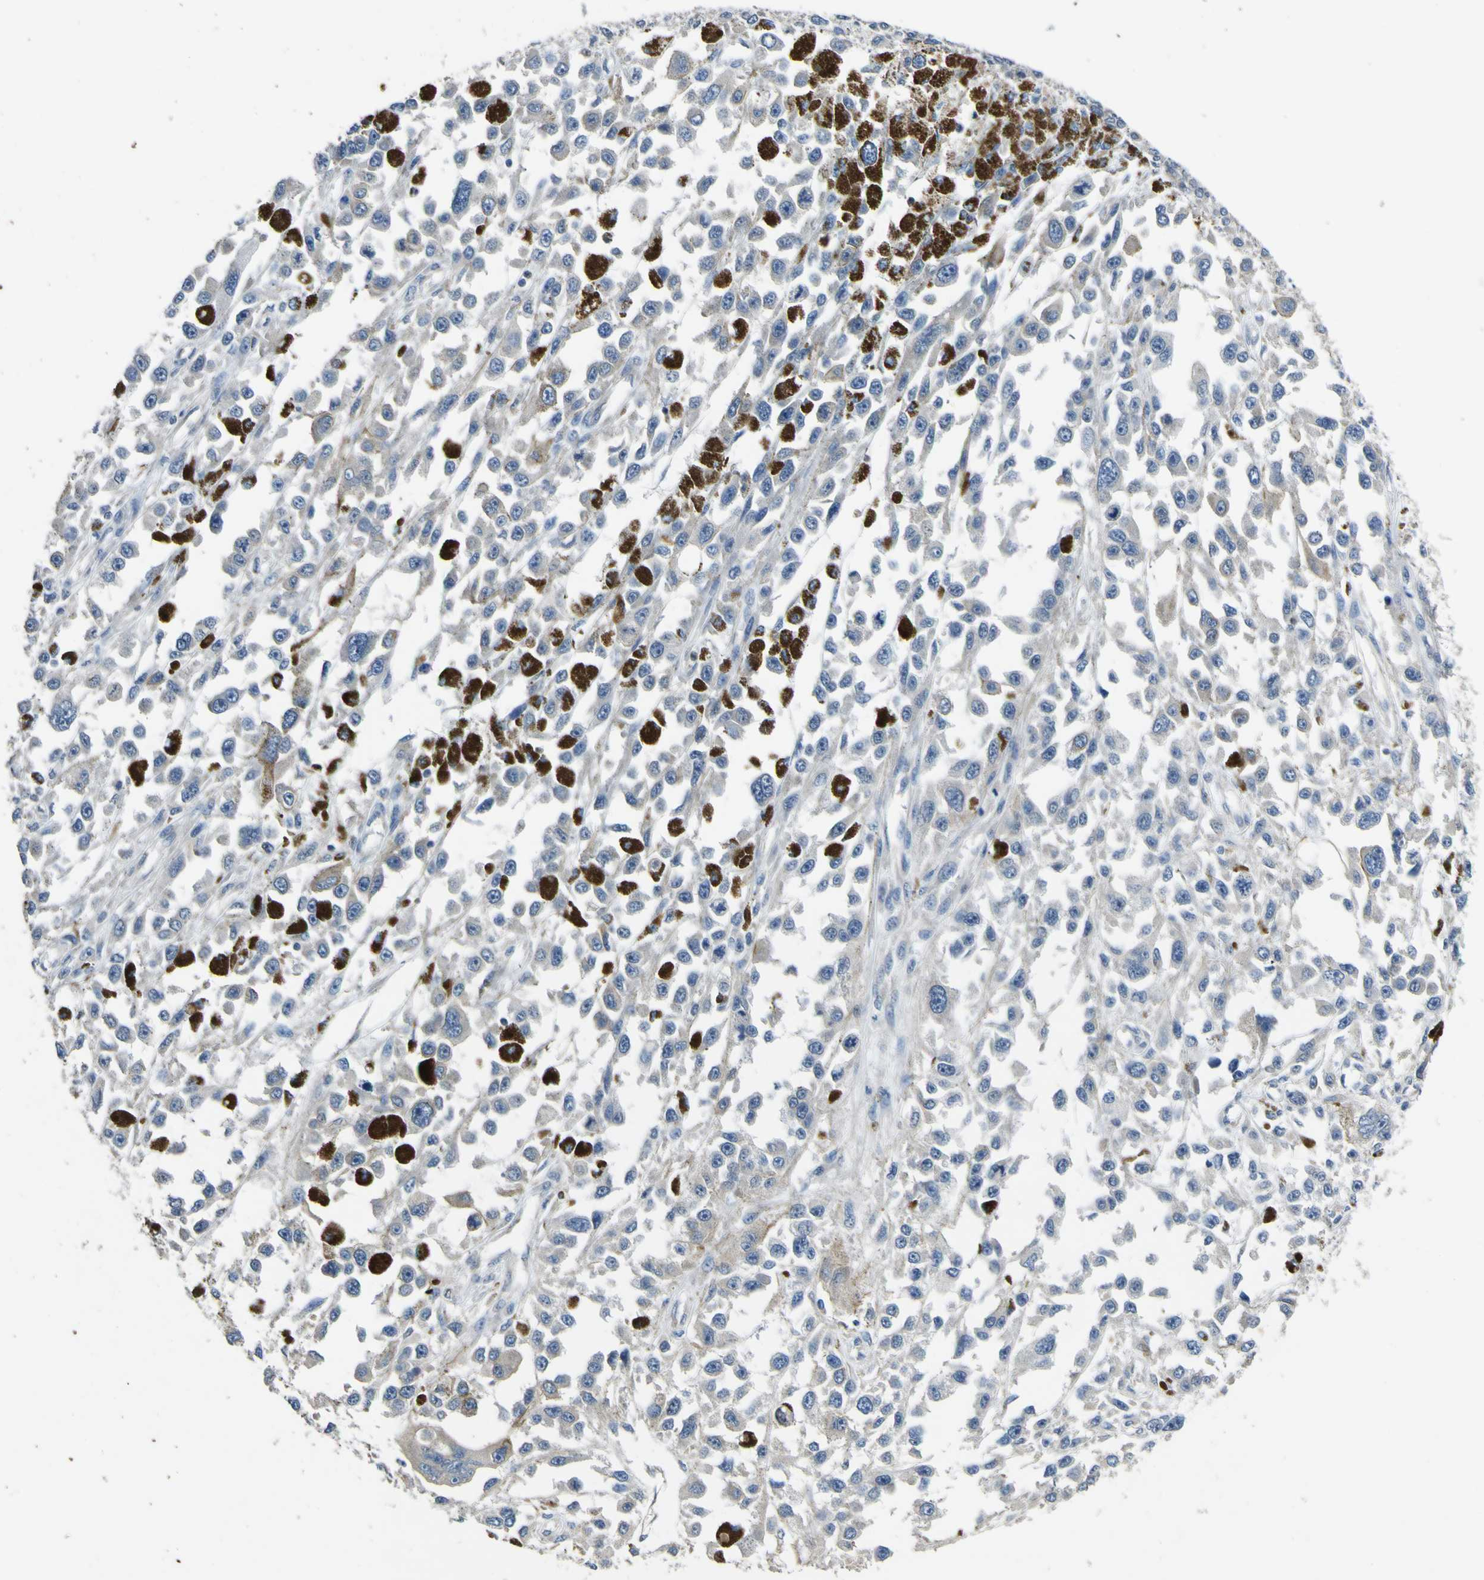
{"staining": {"intensity": "negative", "quantity": "none", "location": "none"}, "tissue": "melanoma", "cell_type": "Tumor cells", "image_type": "cancer", "snomed": [{"axis": "morphology", "description": "Malignant melanoma, Metastatic site"}, {"axis": "topography", "description": "Lymph node"}], "caption": "High magnification brightfield microscopy of malignant melanoma (metastatic site) stained with DAB (brown) and counterstained with hematoxylin (blue): tumor cells show no significant staining.", "gene": "LDLR", "patient": {"sex": "male", "age": 59}}